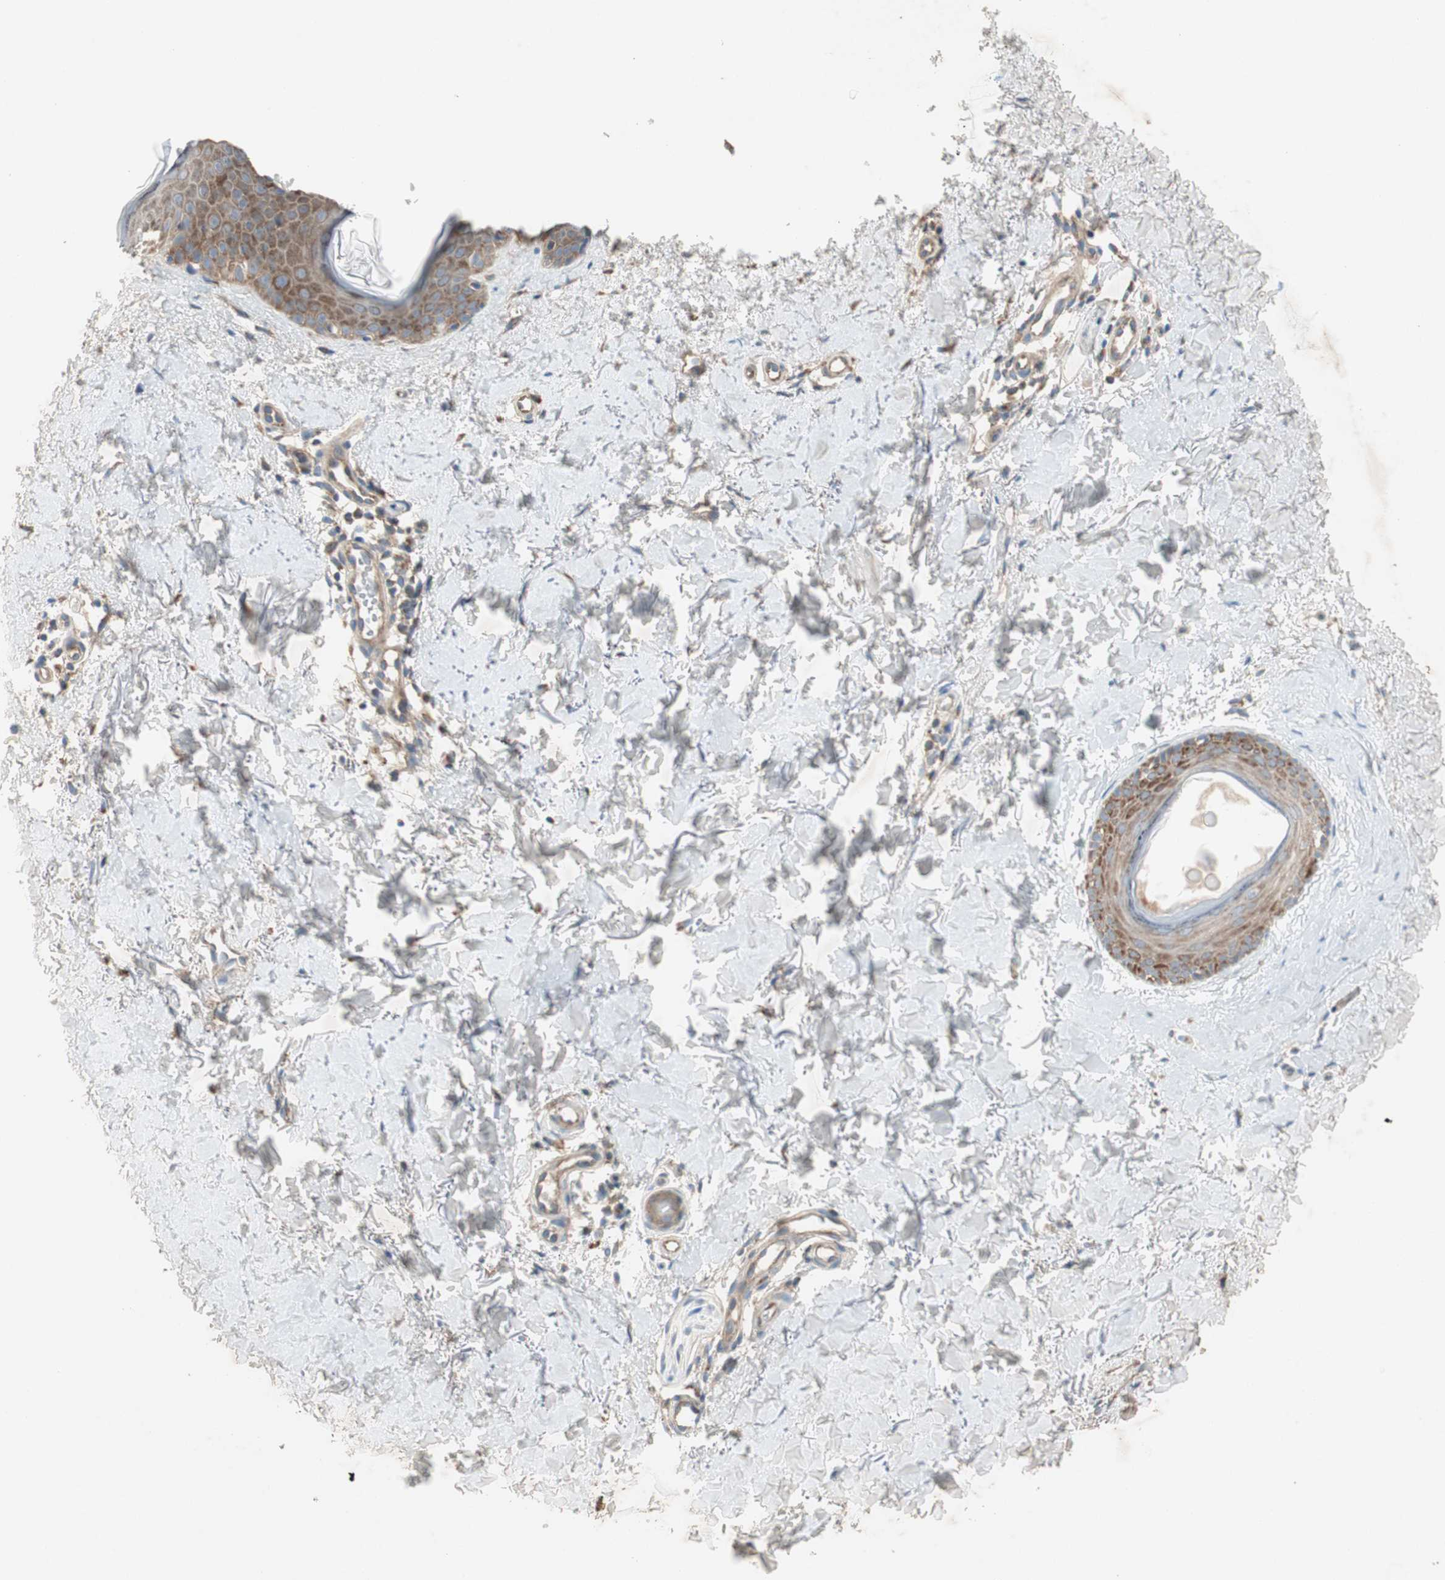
{"staining": {"intensity": "weak", "quantity": "25%-75%", "location": "cytoplasmic/membranous"}, "tissue": "skin", "cell_type": "Fibroblasts", "image_type": "normal", "snomed": [{"axis": "morphology", "description": "Normal tissue, NOS"}, {"axis": "topography", "description": "Skin"}], "caption": "Fibroblasts show low levels of weak cytoplasmic/membranous expression in approximately 25%-75% of cells in normal human skin. Using DAB (brown) and hematoxylin (blue) stains, captured at high magnification using brightfield microscopy.", "gene": "RPL23", "patient": {"sex": "female", "age": 56}}